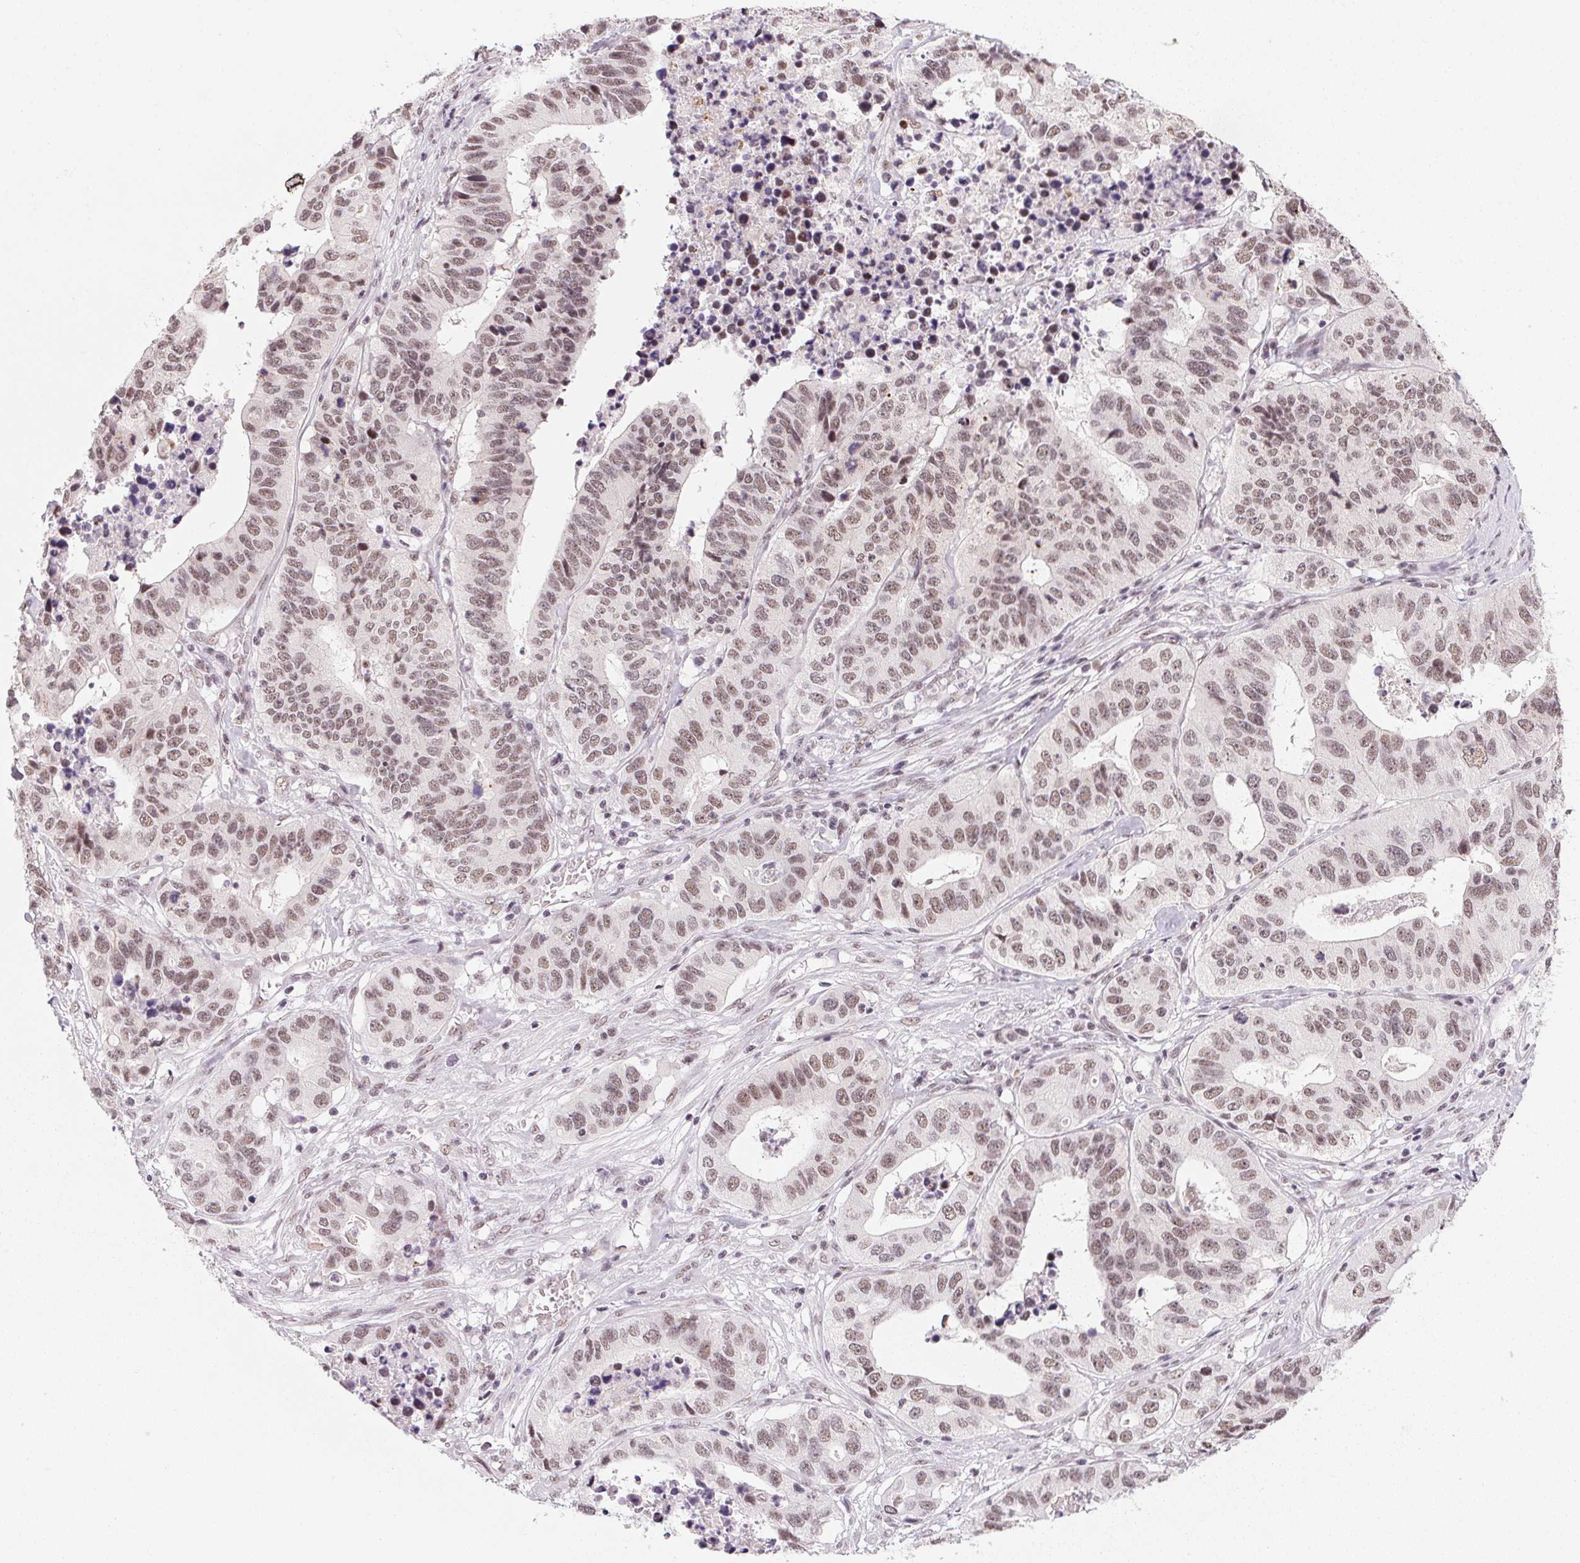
{"staining": {"intensity": "moderate", "quantity": ">75%", "location": "nuclear"}, "tissue": "stomach cancer", "cell_type": "Tumor cells", "image_type": "cancer", "snomed": [{"axis": "morphology", "description": "Adenocarcinoma, NOS"}, {"axis": "topography", "description": "Stomach, upper"}], "caption": "This histopathology image shows immunohistochemistry (IHC) staining of stomach cancer, with medium moderate nuclear staining in approximately >75% of tumor cells.", "gene": "SRSF7", "patient": {"sex": "female", "age": 67}}